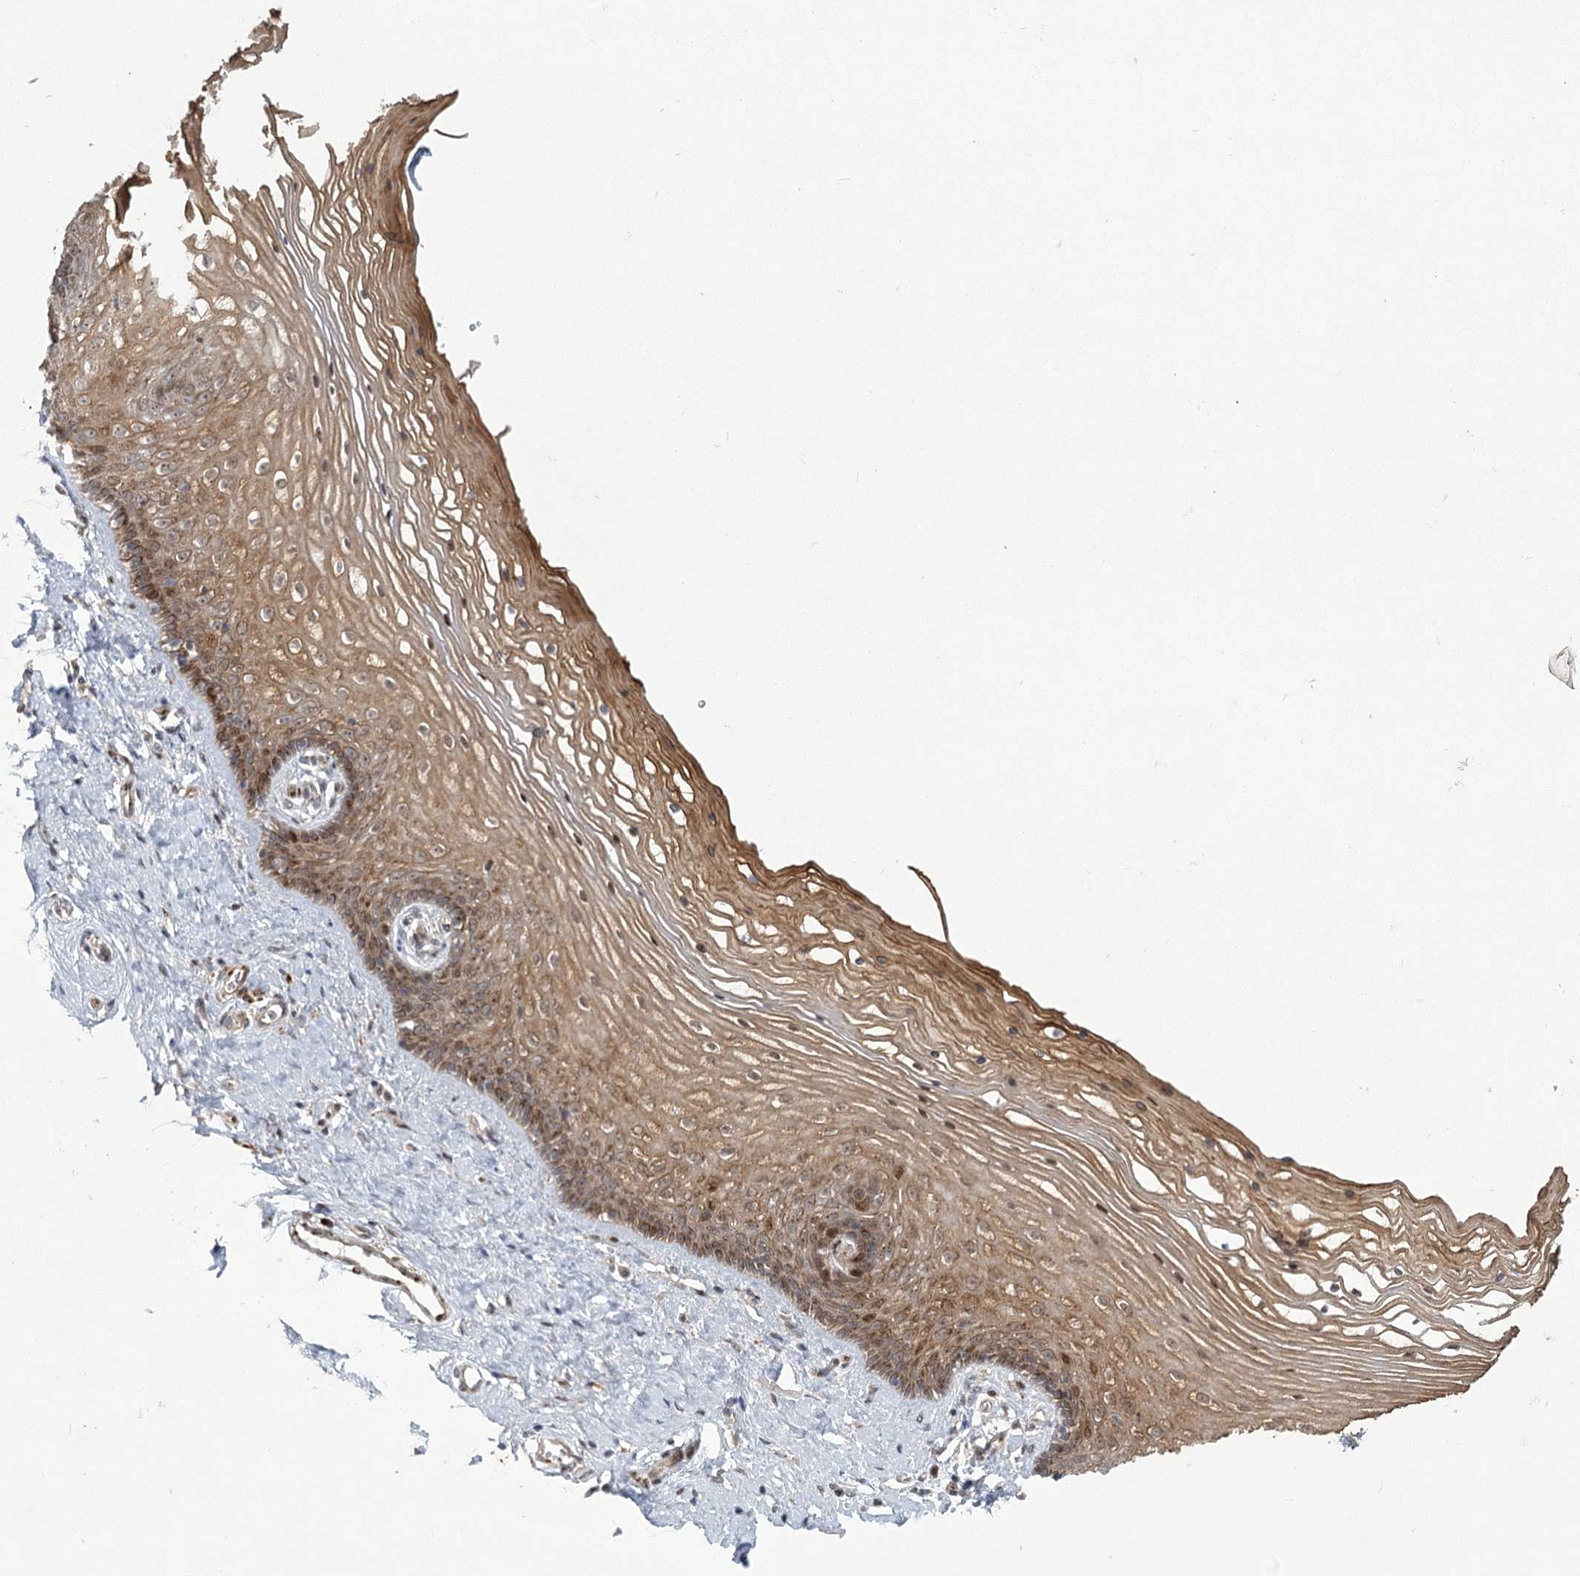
{"staining": {"intensity": "moderate", "quantity": ">75%", "location": "cytoplasmic/membranous,nuclear"}, "tissue": "vagina", "cell_type": "Squamous epithelial cells", "image_type": "normal", "snomed": [{"axis": "morphology", "description": "Normal tissue, NOS"}, {"axis": "topography", "description": "Vagina"}], "caption": "Protein expression by immunohistochemistry (IHC) displays moderate cytoplasmic/membranous,nuclear staining in about >75% of squamous epithelial cells in normal vagina.", "gene": "PARM1", "patient": {"sex": "female", "age": 46}}